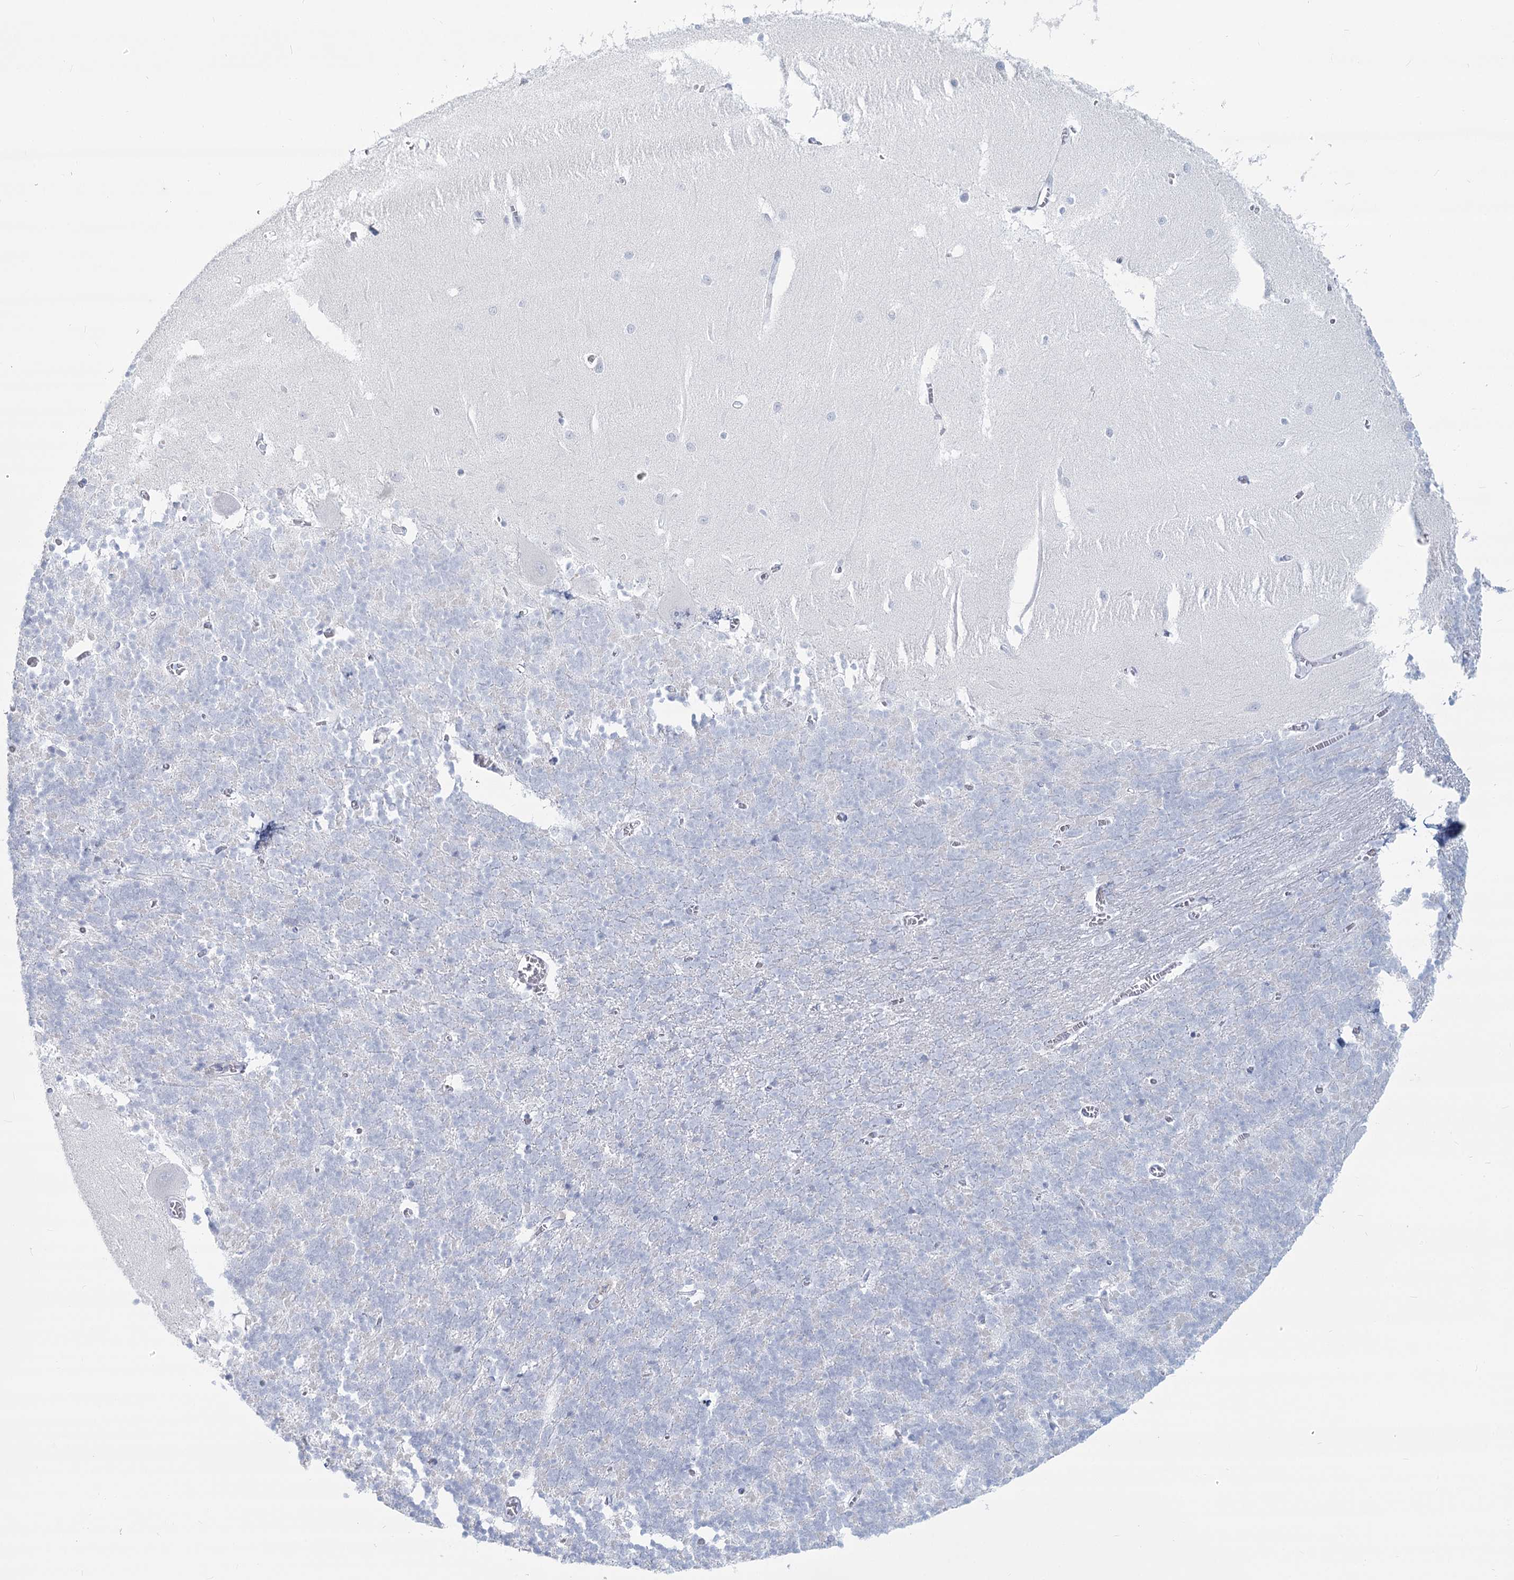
{"staining": {"intensity": "negative", "quantity": "none", "location": "none"}, "tissue": "cerebellum", "cell_type": "Cells in granular layer", "image_type": "normal", "snomed": [{"axis": "morphology", "description": "Normal tissue, NOS"}, {"axis": "topography", "description": "Cerebellum"}], "caption": "Cerebellum was stained to show a protein in brown. There is no significant expression in cells in granular layer. Brightfield microscopy of IHC stained with DAB (3,3'-diaminobenzidine) (brown) and hematoxylin (blue), captured at high magnification.", "gene": "SLC6A19", "patient": {"sex": "male", "age": 37}}